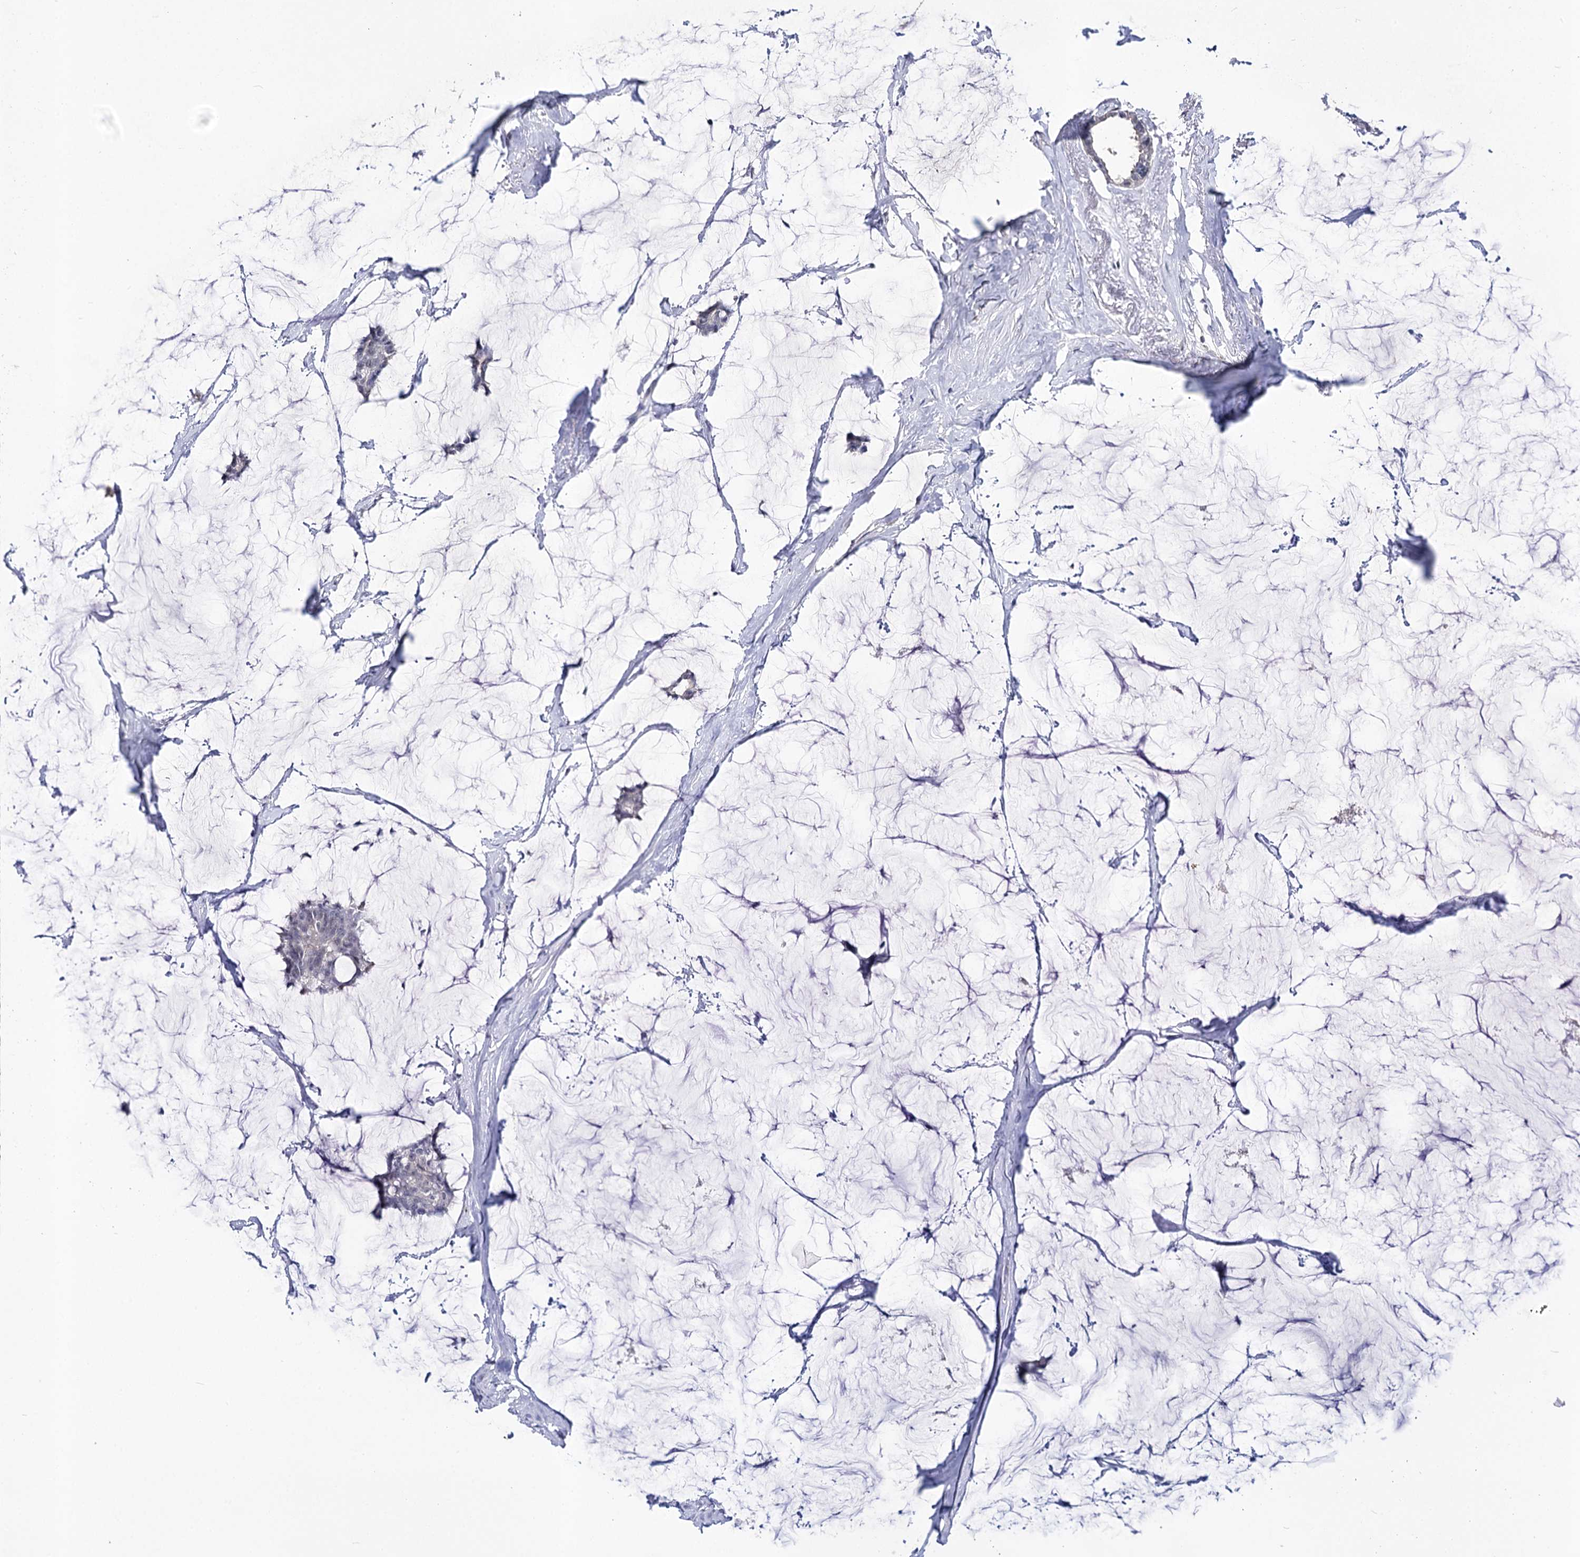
{"staining": {"intensity": "negative", "quantity": "none", "location": "none"}, "tissue": "breast cancer", "cell_type": "Tumor cells", "image_type": "cancer", "snomed": [{"axis": "morphology", "description": "Duct carcinoma"}, {"axis": "topography", "description": "Breast"}], "caption": "Infiltrating ductal carcinoma (breast) stained for a protein using IHC exhibits no positivity tumor cells.", "gene": "ATP10B", "patient": {"sex": "female", "age": 93}}